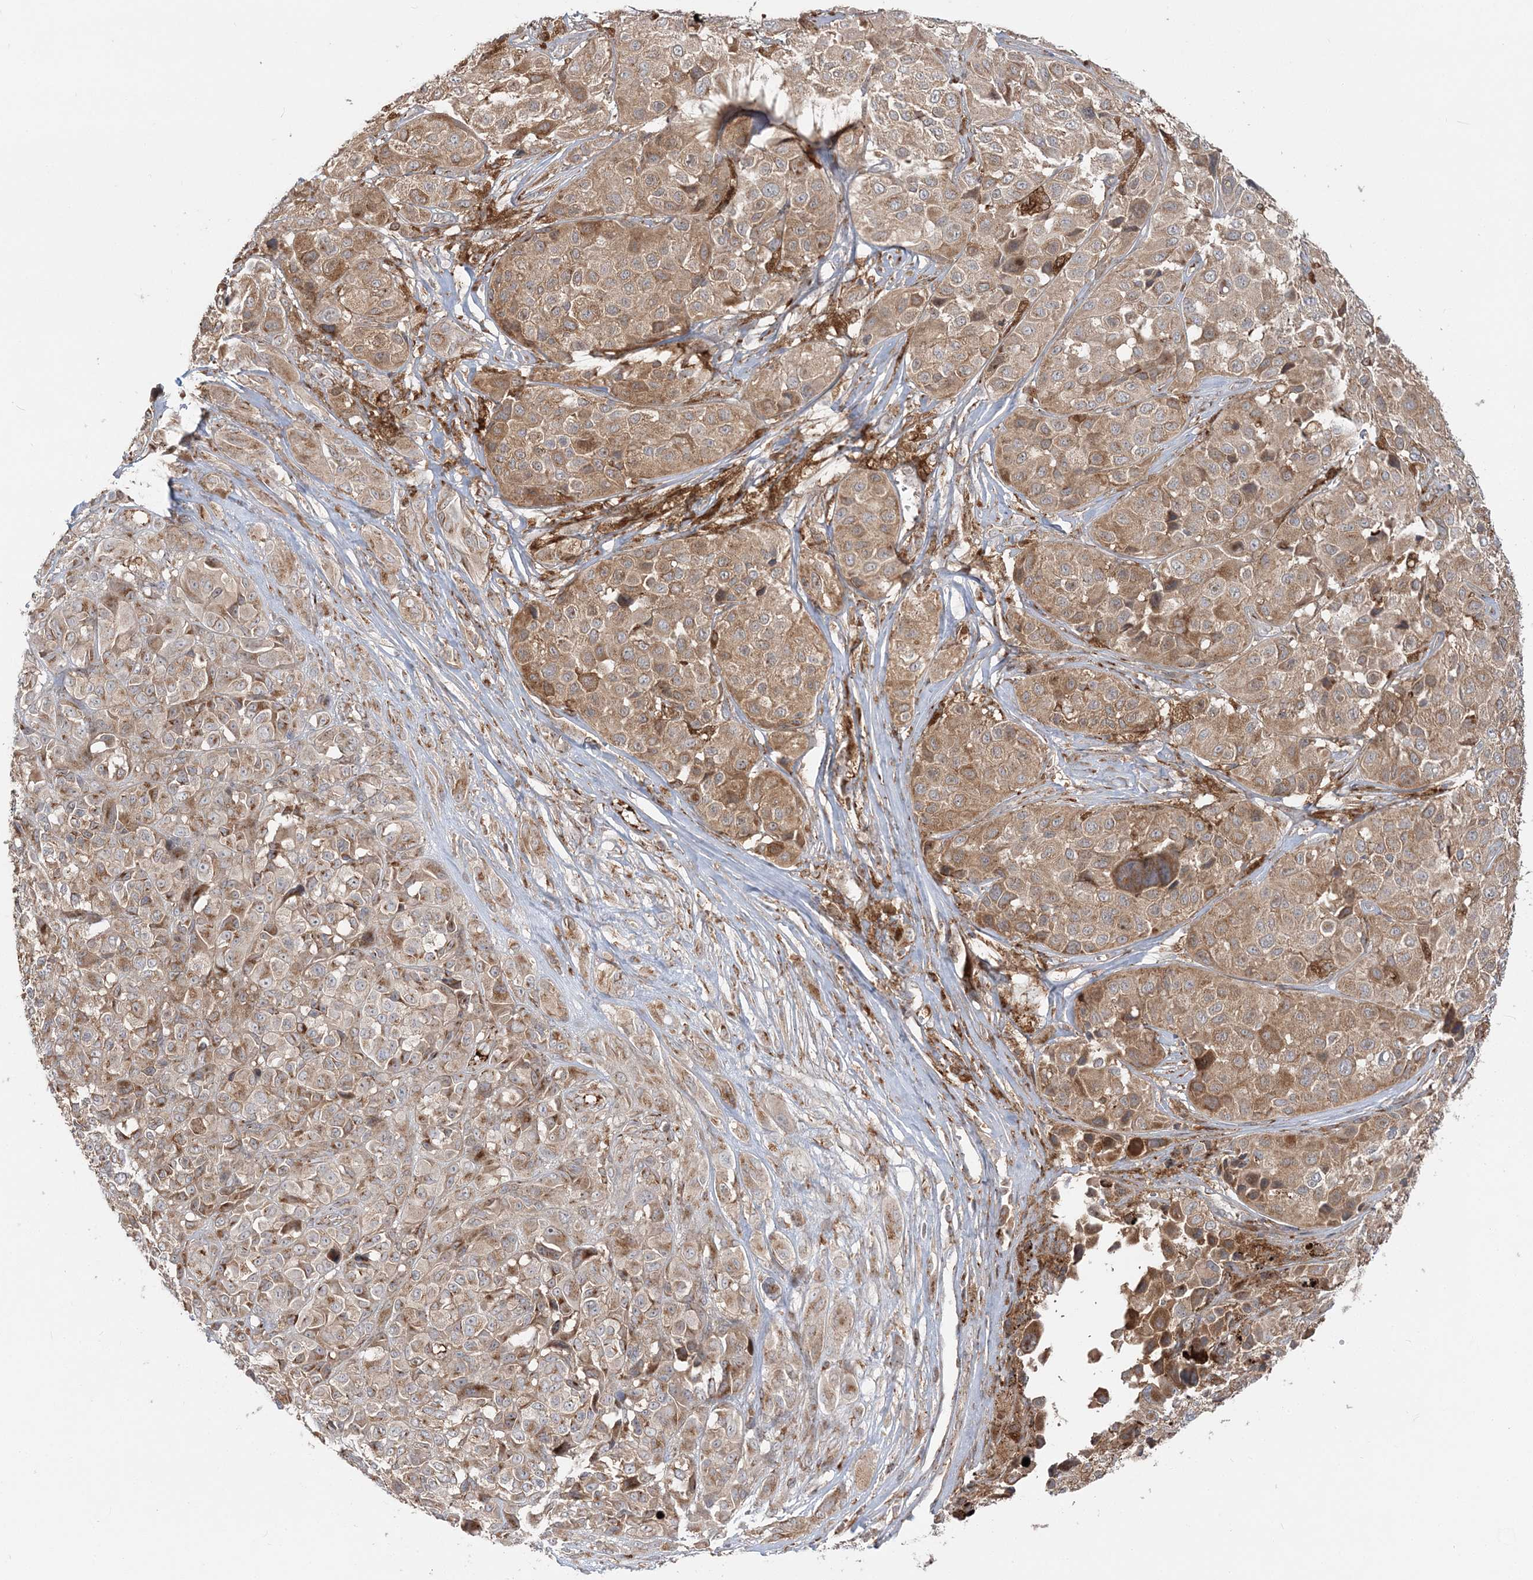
{"staining": {"intensity": "moderate", "quantity": ">75%", "location": "cytoplasmic/membranous"}, "tissue": "melanoma", "cell_type": "Tumor cells", "image_type": "cancer", "snomed": [{"axis": "morphology", "description": "Malignant melanoma, NOS"}, {"axis": "topography", "description": "Skin of trunk"}], "caption": "DAB (3,3'-diaminobenzidine) immunohistochemical staining of malignant melanoma exhibits moderate cytoplasmic/membranous protein staining in about >75% of tumor cells.", "gene": "ABCC3", "patient": {"sex": "male", "age": 71}}